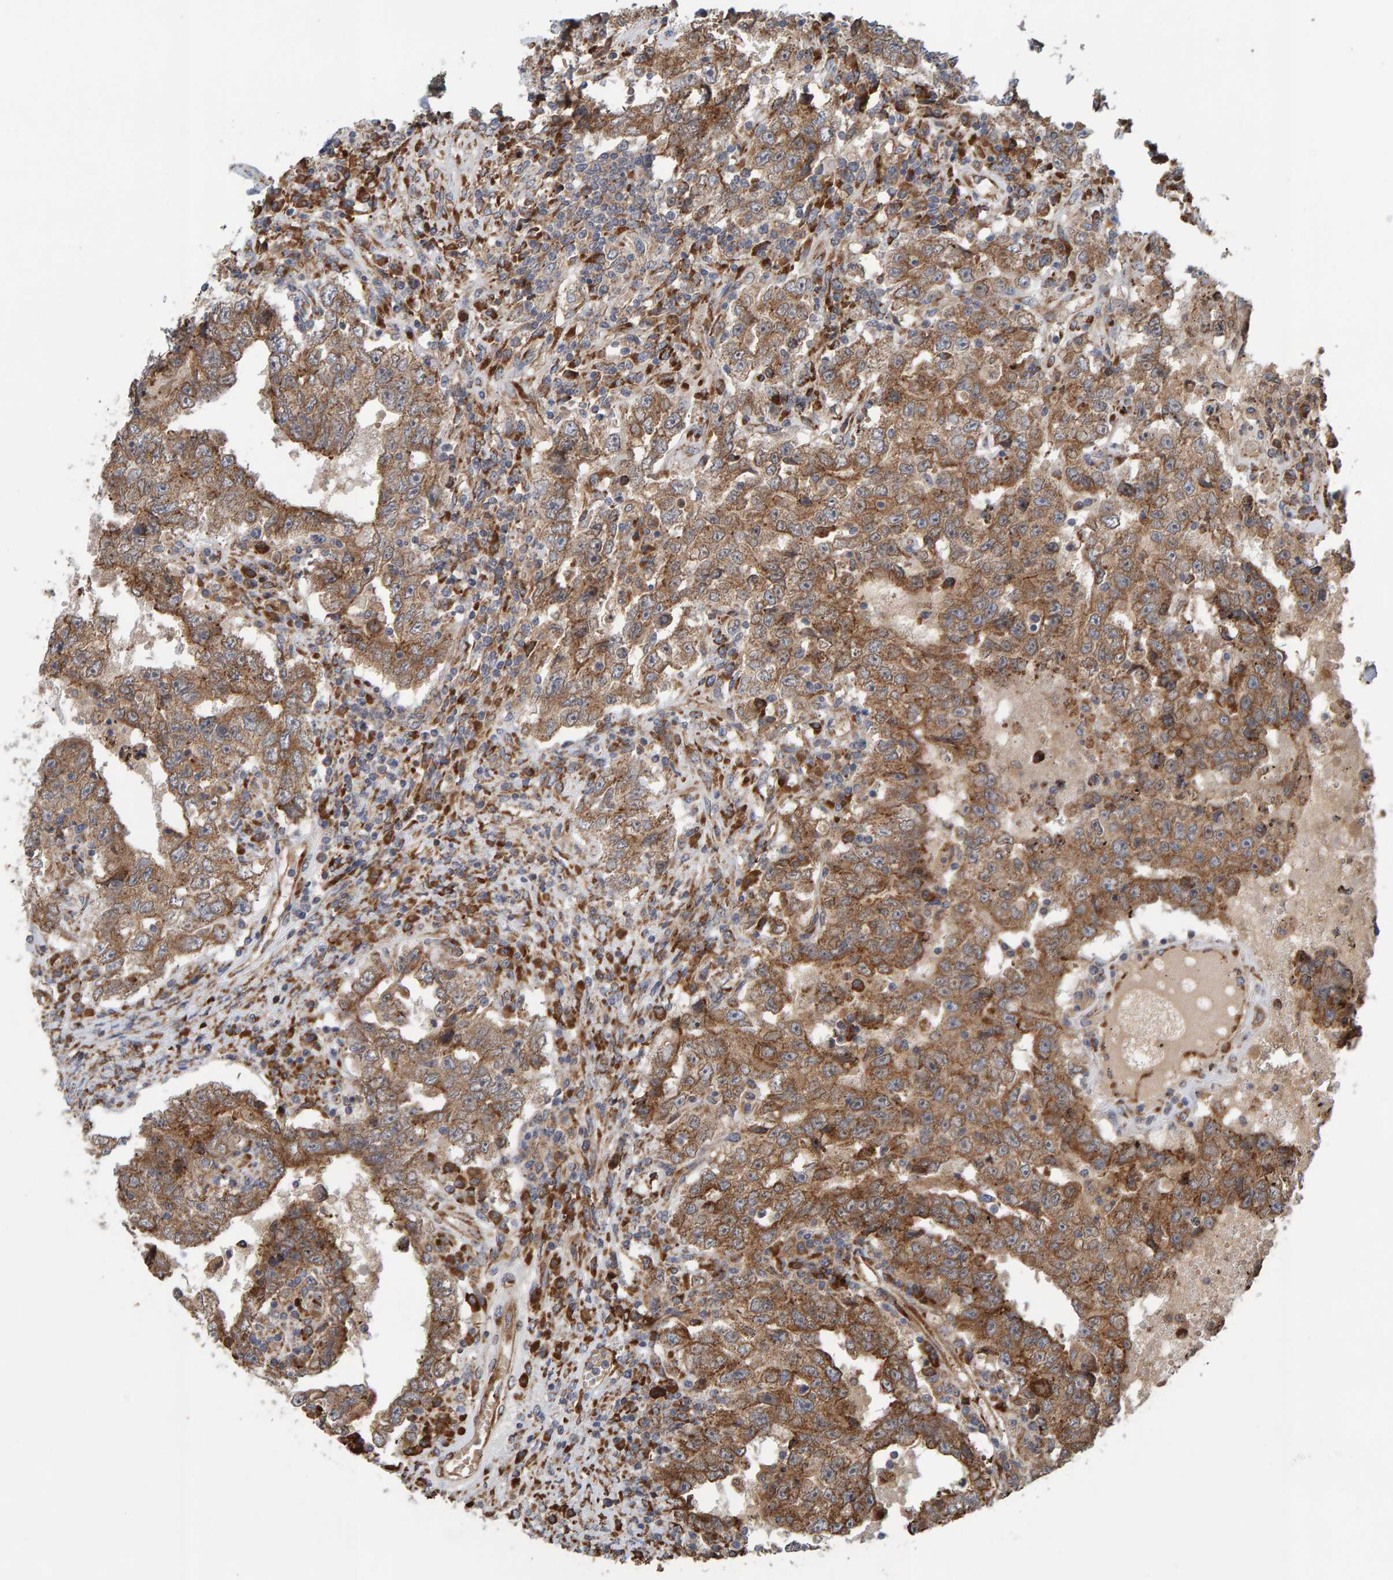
{"staining": {"intensity": "moderate", "quantity": ">75%", "location": "cytoplasmic/membranous"}, "tissue": "testis cancer", "cell_type": "Tumor cells", "image_type": "cancer", "snomed": [{"axis": "morphology", "description": "Carcinoma, Embryonal, NOS"}, {"axis": "topography", "description": "Testis"}], "caption": "Tumor cells exhibit medium levels of moderate cytoplasmic/membranous staining in about >75% of cells in testis cancer (embryonal carcinoma). (IHC, brightfield microscopy, high magnification).", "gene": "BAIAP2", "patient": {"sex": "male", "age": 26}}